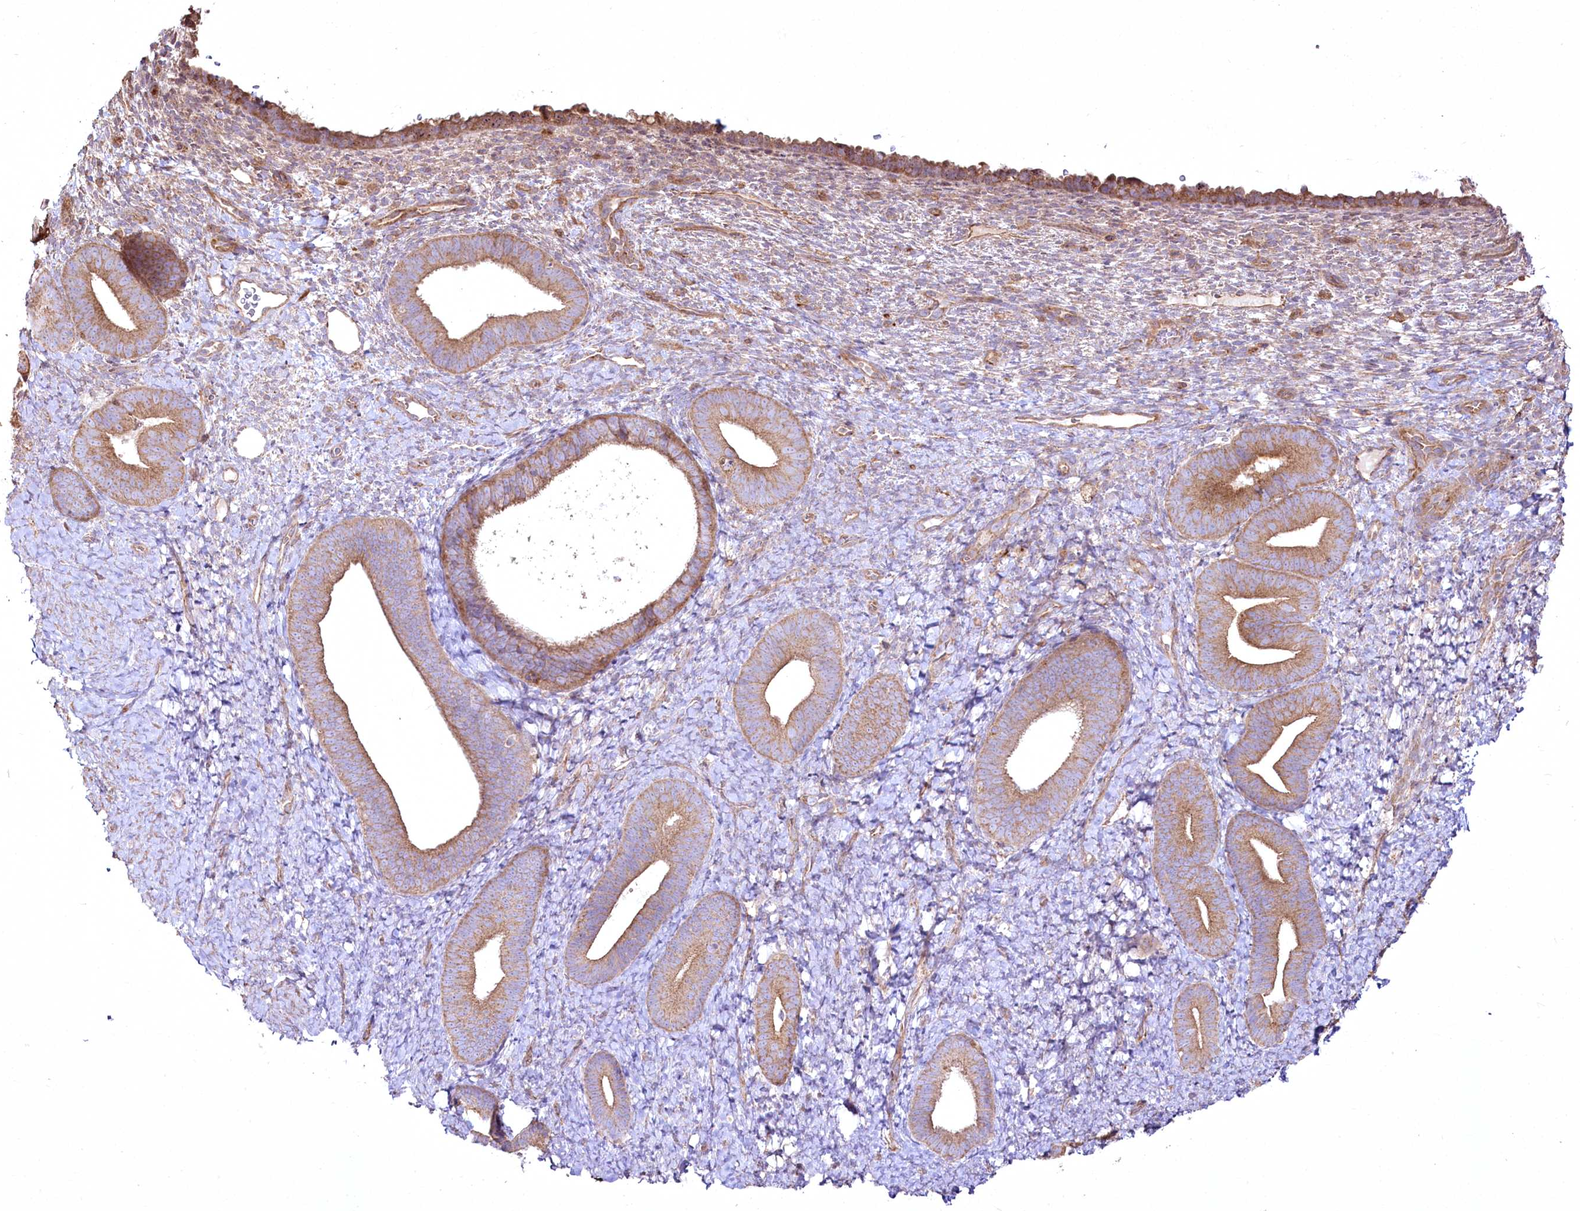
{"staining": {"intensity": "negative", "quantity": "none", "location": "none"}, "tissue": "endometrium", "cell_type": "Cells in endometrial stroma", "image_type": "normal", "snomed": [{"axis": "morphology", "description": "Normal tissue, NOS"}, {"axis": "topography", "description": "Endometrium"}], "caption": "High power microscopy histopathology image of an immunohistochemistry image of normal endometrium, revealing no significant expression in cells in endometrial stroma.", "gene": "SH3TC1", "patient": {"sex": "female", "age": 65}}